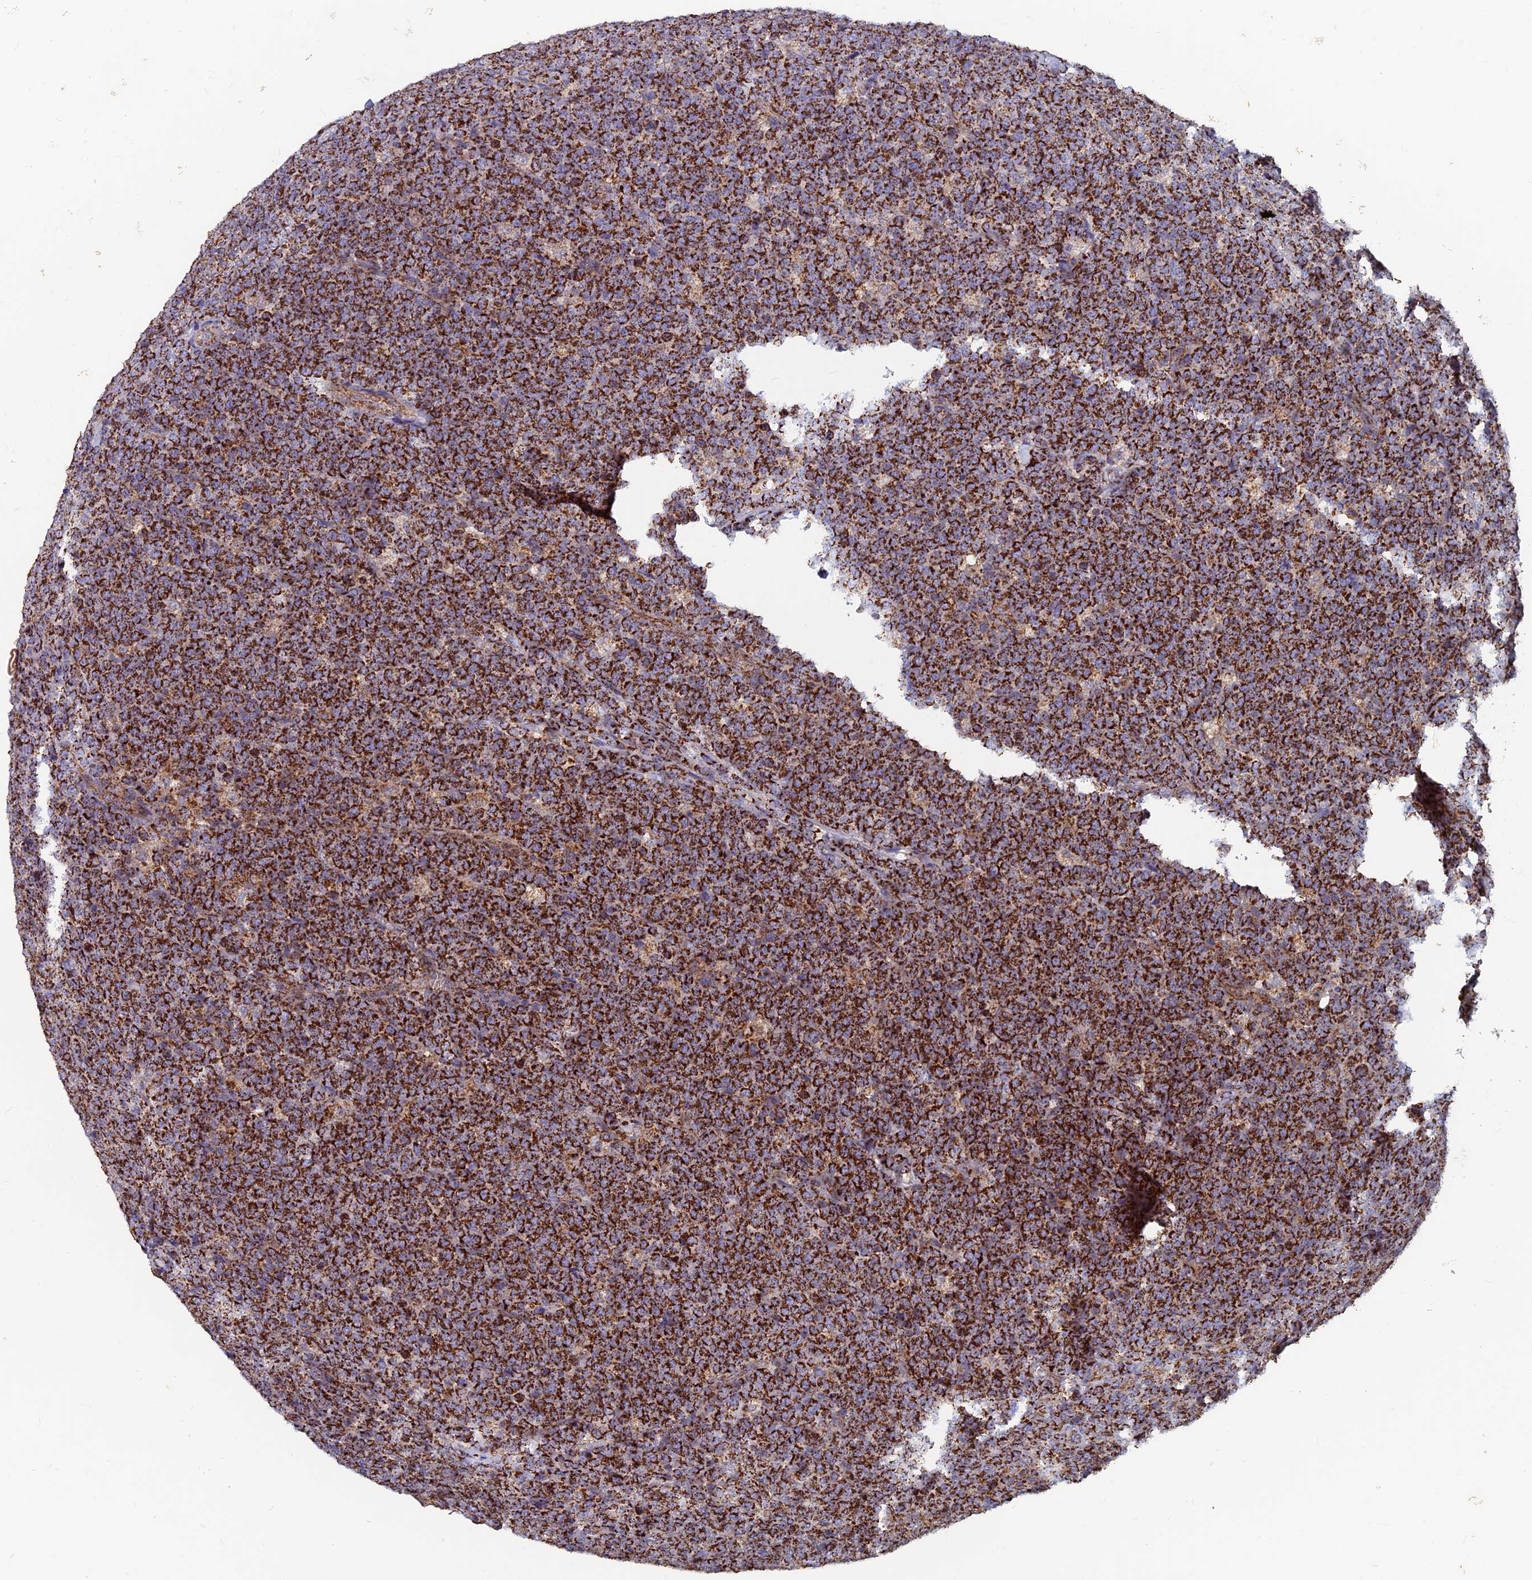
{"staining": {"intensity": "strong", "quantity": ">75%", "location": "cytoplasmic/membranous"}, "tissue": "lymphoma", "cell_type": "Tumor cells", "image_type": "cancer", "snomed": [{"axis": "morphology", "description": "Malignant lymphoma, non-Hodgkin's type, High grade"}, {"axis": "topography", "description": "Small intestine"}], "caption": "About >75% of tumor cells in human lymphoma display strong cytoplasmic/membranous protein expression as visualized by brown immunohistochemical staining.", "gene": "MRPS9", "patient": {"sex": "male", "age": 8}}